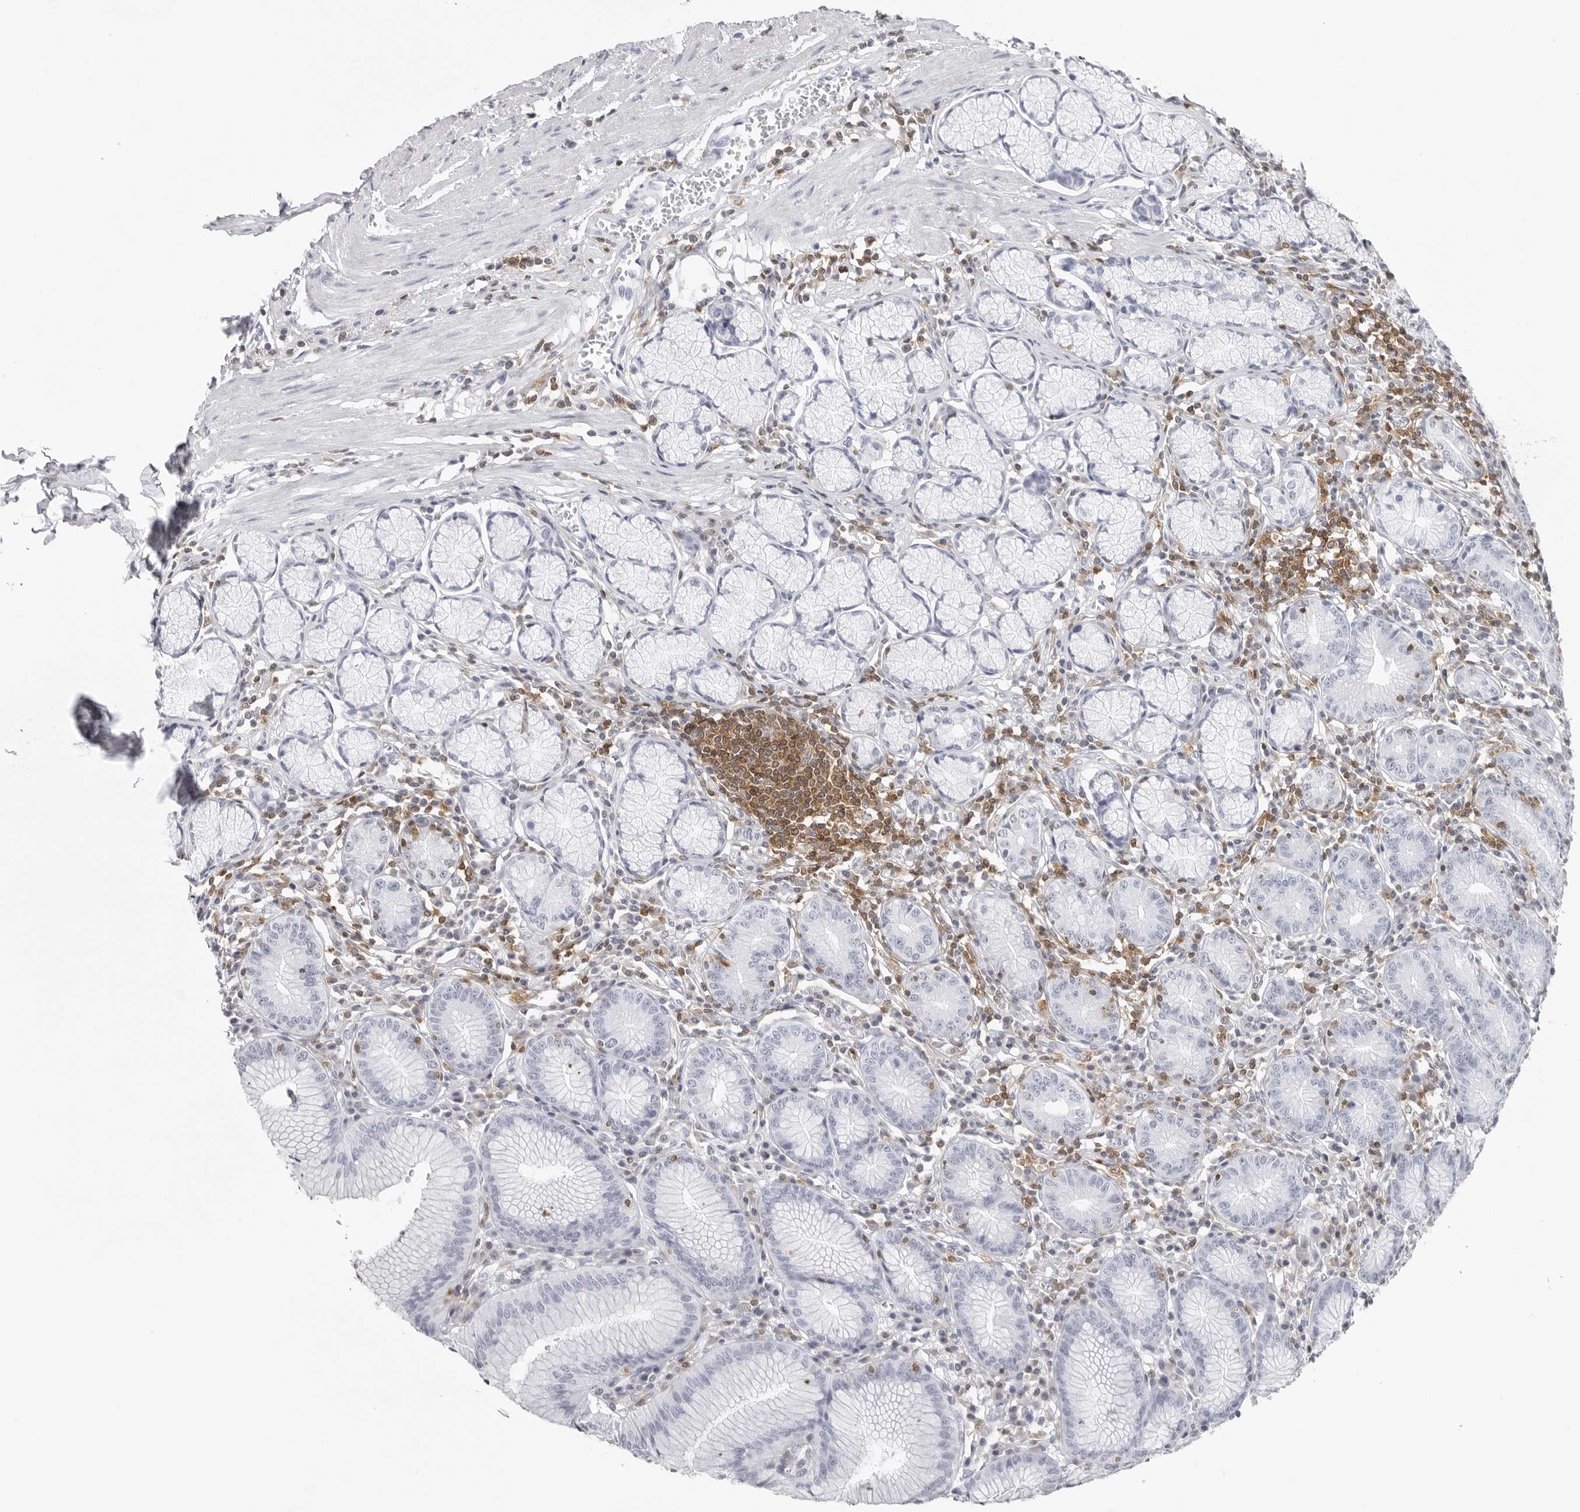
{"staining": {"intensity": "negative", "quantity": "none", "location": "none"}, "tissue": "stomach", "cell_type": "Glandular cells", "image_type": "normal", "snomed": [{"axis": "morphology", "description": "Normal tissue, NOS"}, {"axis": "topography", "description": "Stomach"}], "caption": "High magnification brightfield microscopy of normal stomach stained with DAB (brown) and counterstained with hematoxylin (blue): glandular cells show no significant expression. Brightfield microscopy of IHC stained with DAB (brown) and hematoxylin (blue), captured at high magnification.", "gene": "FMNL1", "patient": {"sex": "male", "age": 55}}